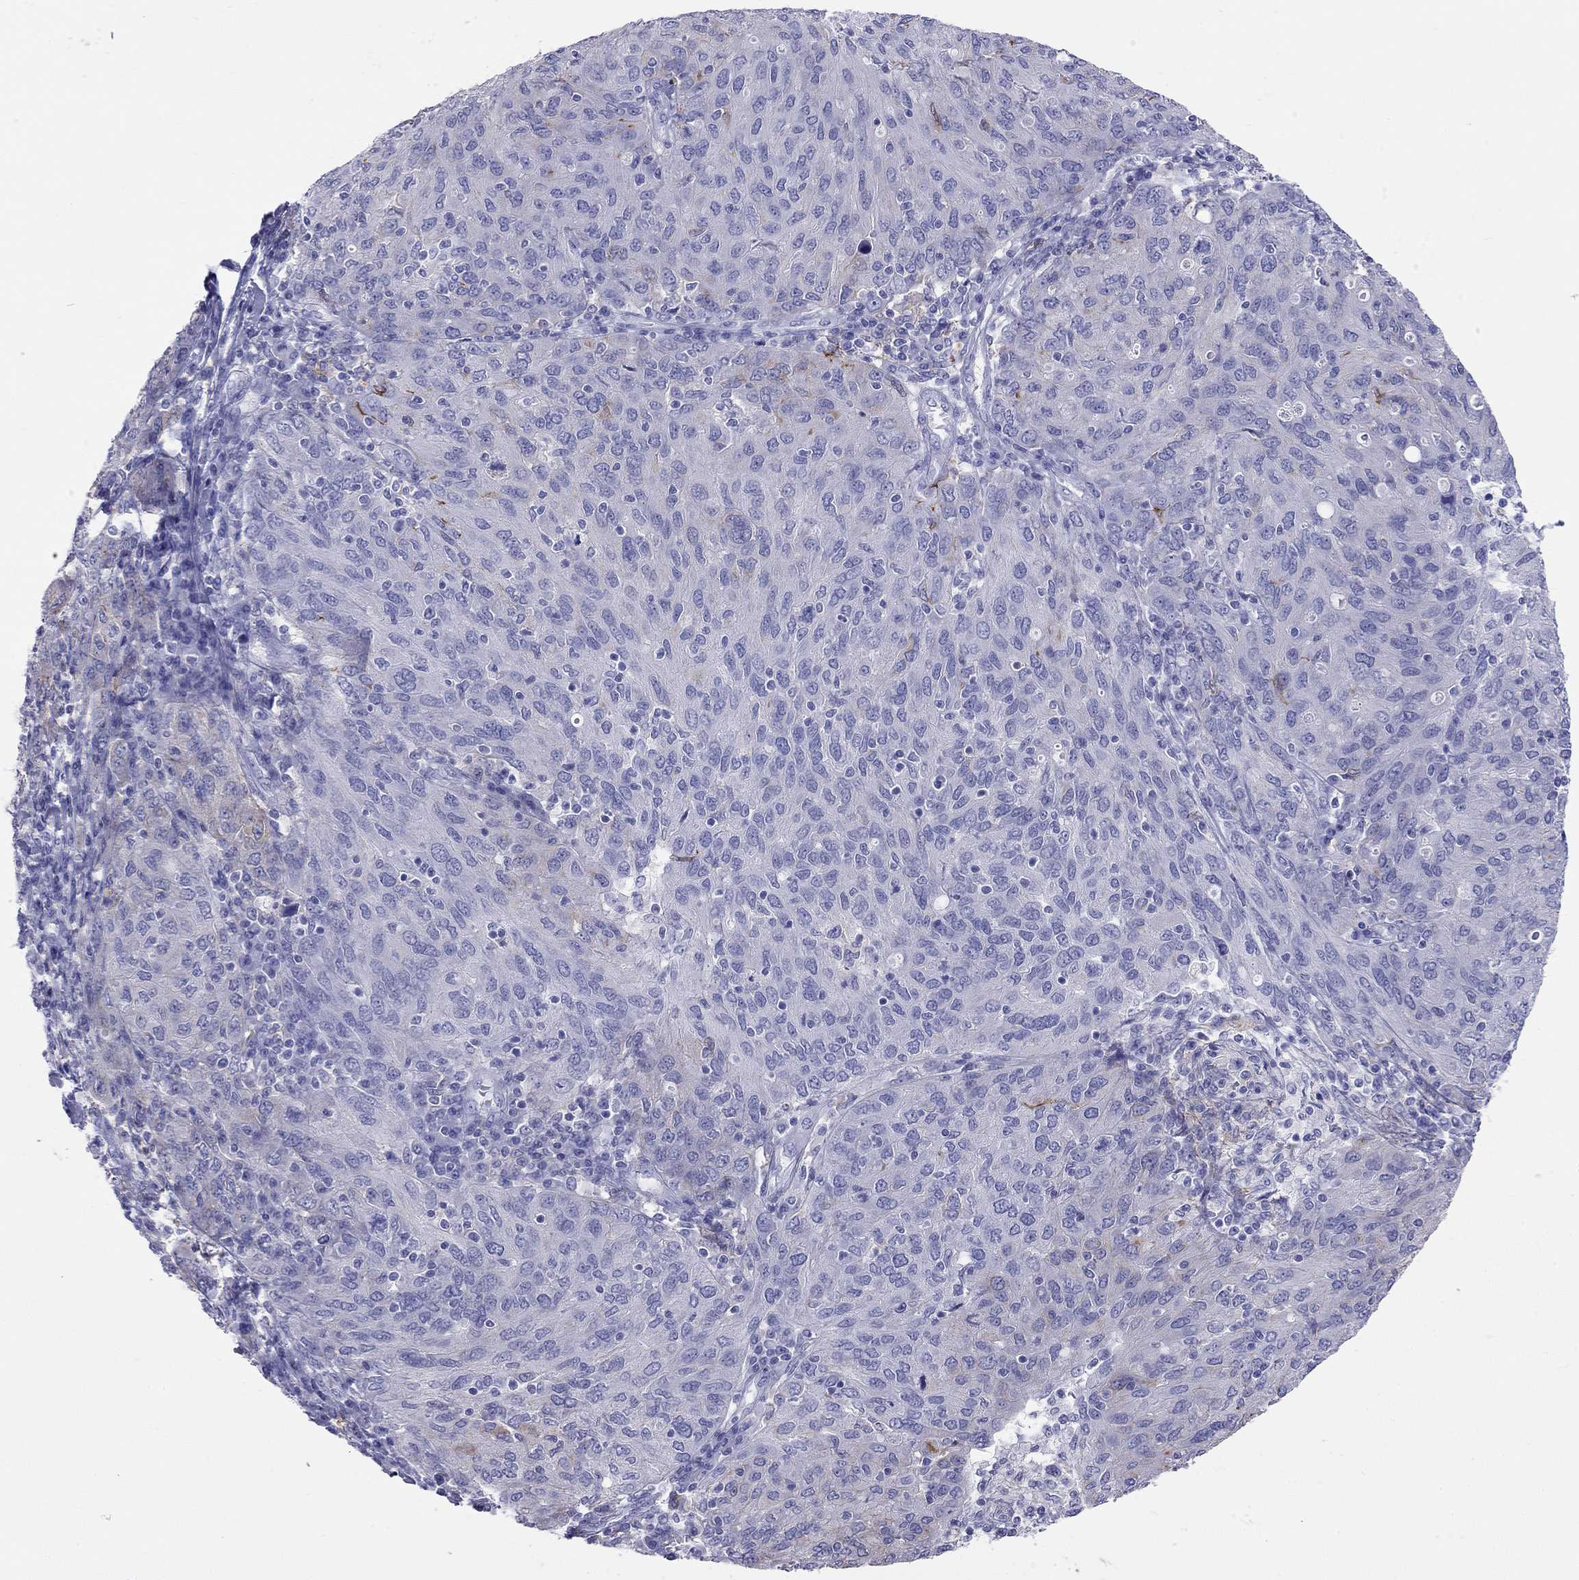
{"staining": {"intensity": "moderate", "quantity": "<25%", "location": "cytoplasmic/membranous"}, "tissue": "ovarian cancer", "cell_type": "Tumor cells", "image_type": "cancer", "snomed": [{"axis": "morphology", "description": "Carcinoma, endometroid"}, {"axis": "topography", "description": "Ovary"}], "caption": "Moderate cytoplasmic/membranous expression is identified in approximately <25% of tumor cells in ovarian cancer.", "gene": "HLA-DQB2", "patient": {"sex": "female", "age": 50}}